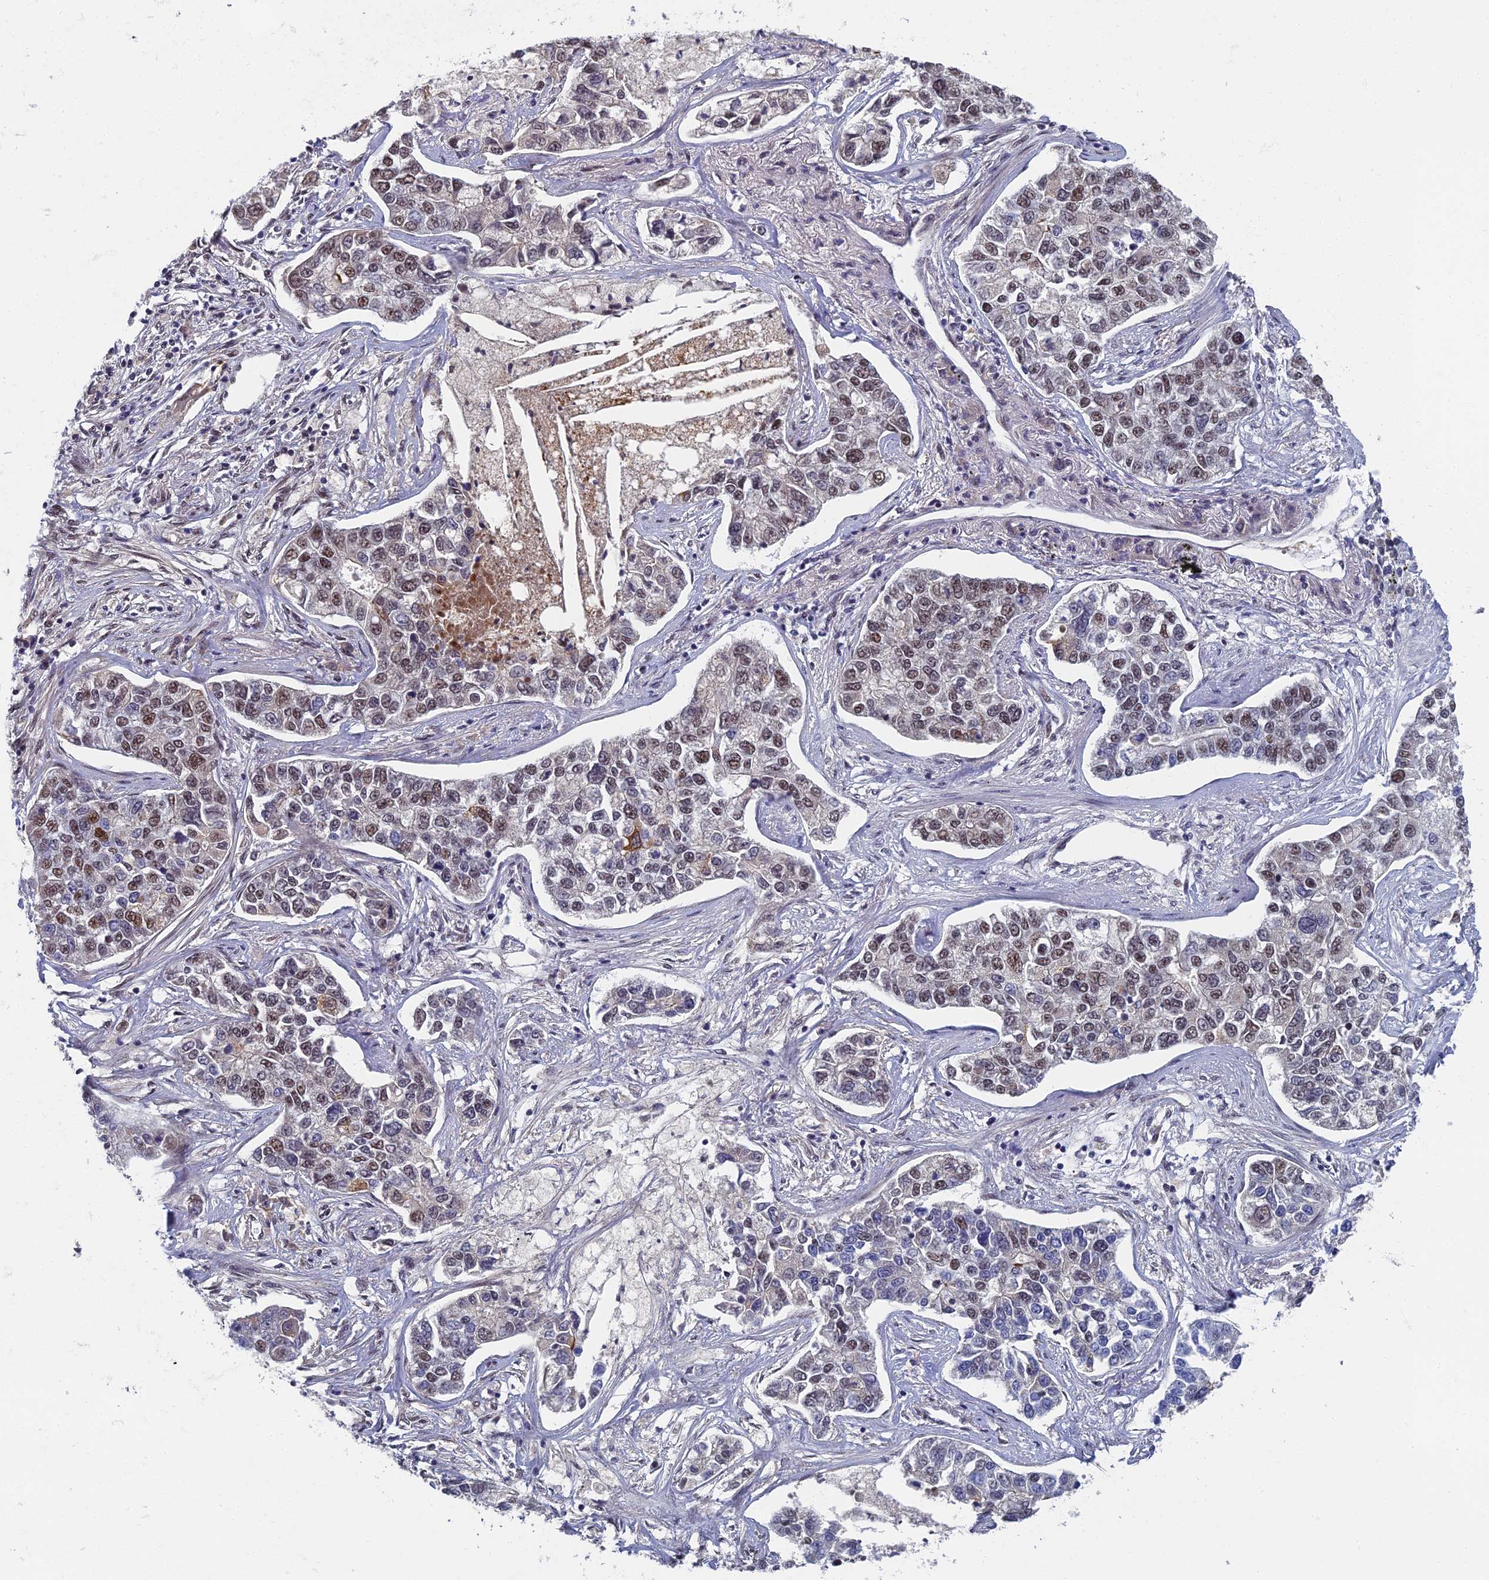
{"staining": {"intensity": "weak", "quantity": "25%-75%", "location": "nuclear"}, "tissue": "lung cancer", "cell_type": "Tumor cells", "image_type": "cancer", "snomed": [{"axis": "morphology", "description": "Adenocarcinoma, NOS"}, {"axis": "topography", "description": "Lung"}], "caption": "Tumor cells exhibit low levels of weak nuclear expression in about 25%-75% of cells in adenocarcinoma (lung). (DAB = brown stain, brightfield microscopy at high magnification).", "gene": "TAF13", "patient": {"sex": "male", "age": 49}}